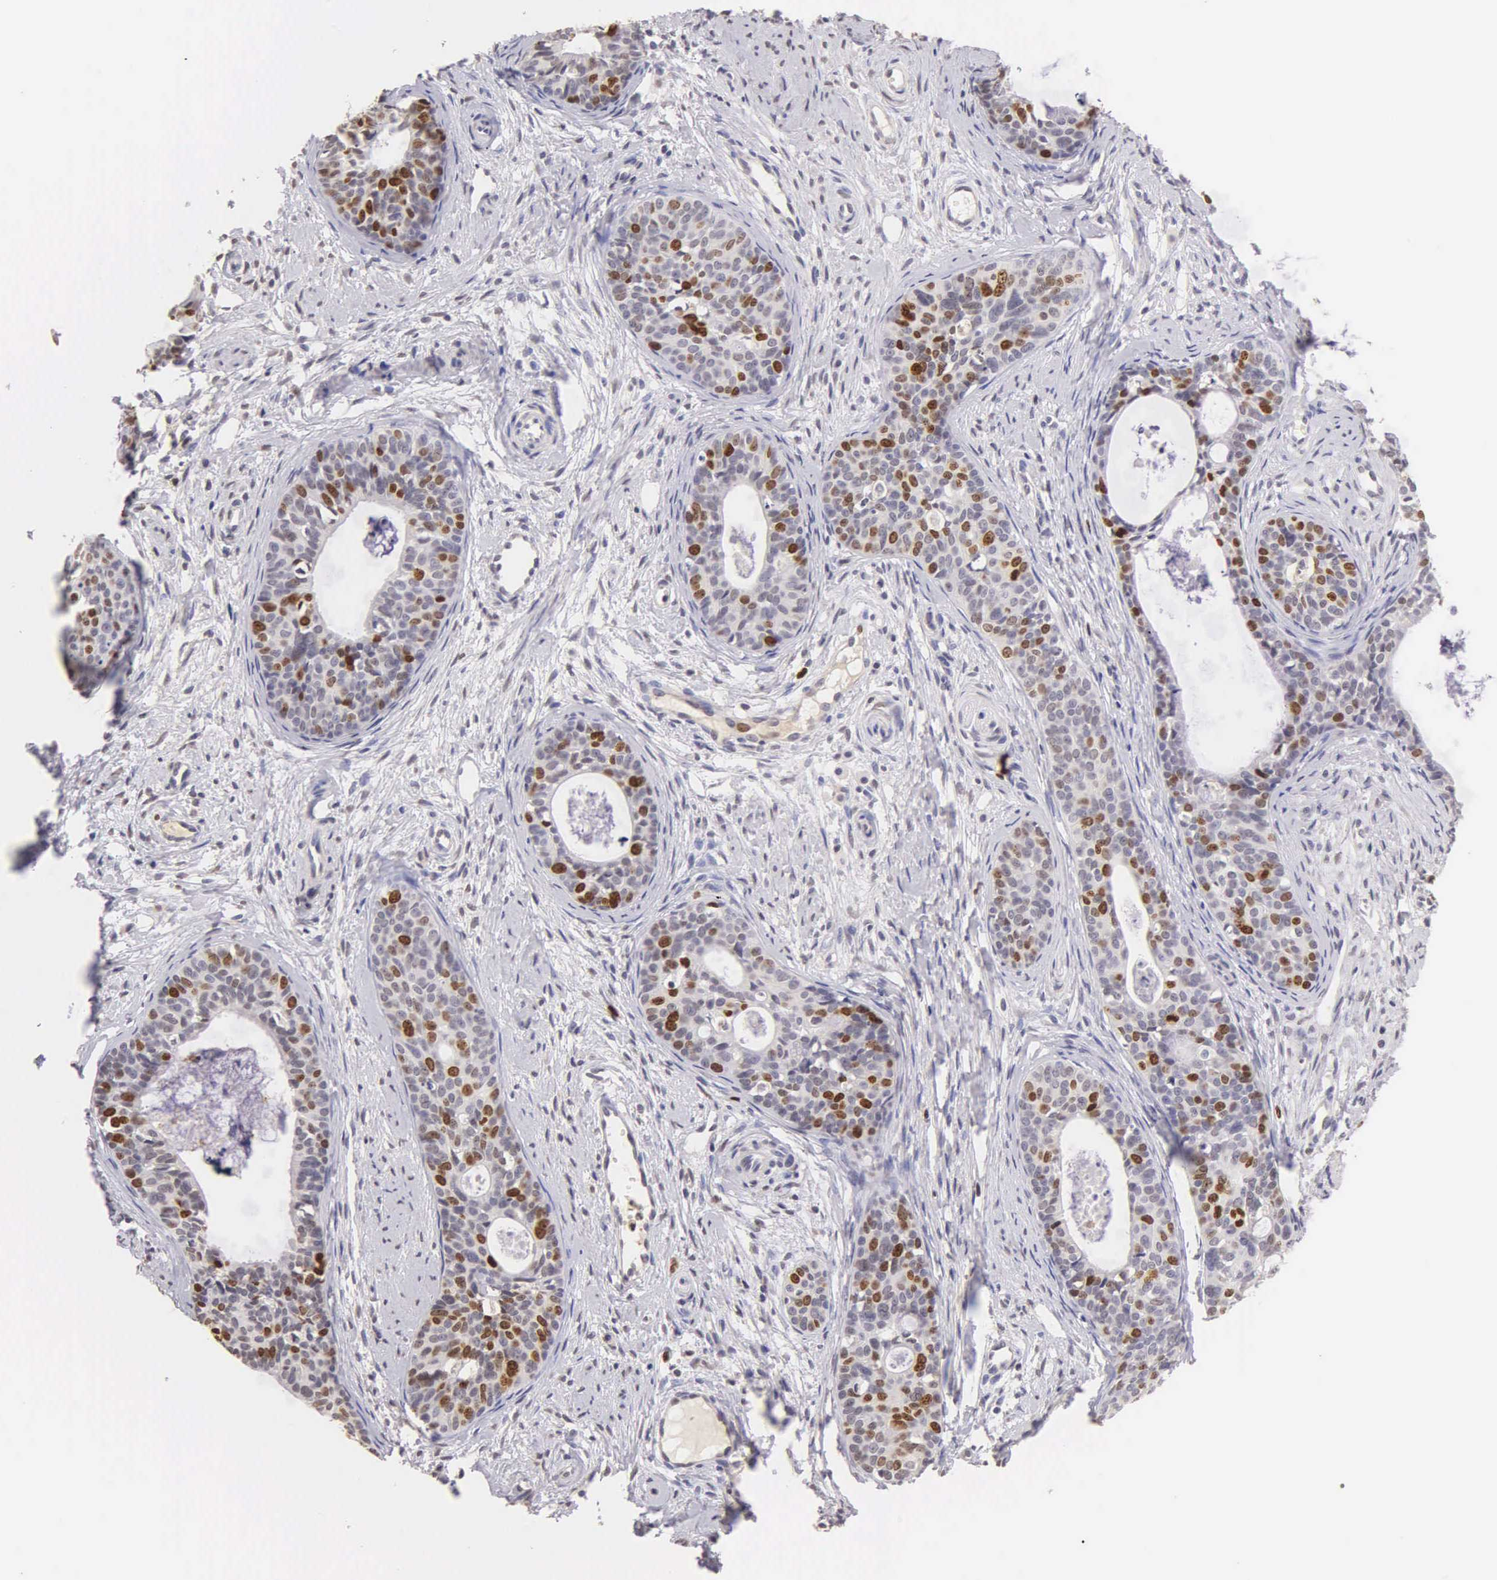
{"staining": {"intensity": "moderate", "quantity": "25%-75%", "location": "nuclear"}, "tissue": "cervical cancer", "cell_type": "Tumor cells", "image_type": "cancer", "snomed": [{"axis": "morphology", "description": "Squamous cell carcinoma, NOS"}, {"axis": "topography", "description": "Cervix"}], "caption": "DAB (3,3'-diaminobenzidine) immunohistochemical staining of human cervical squamous cell carcinoma exhibits moderate nuclear protein staining in about 25%-75% of tumor cells. (DAB = brown stain, brightfield microscopy at high magnification).", "gene": "MKI67", "patient": {"sex": "female", "age": 34}}